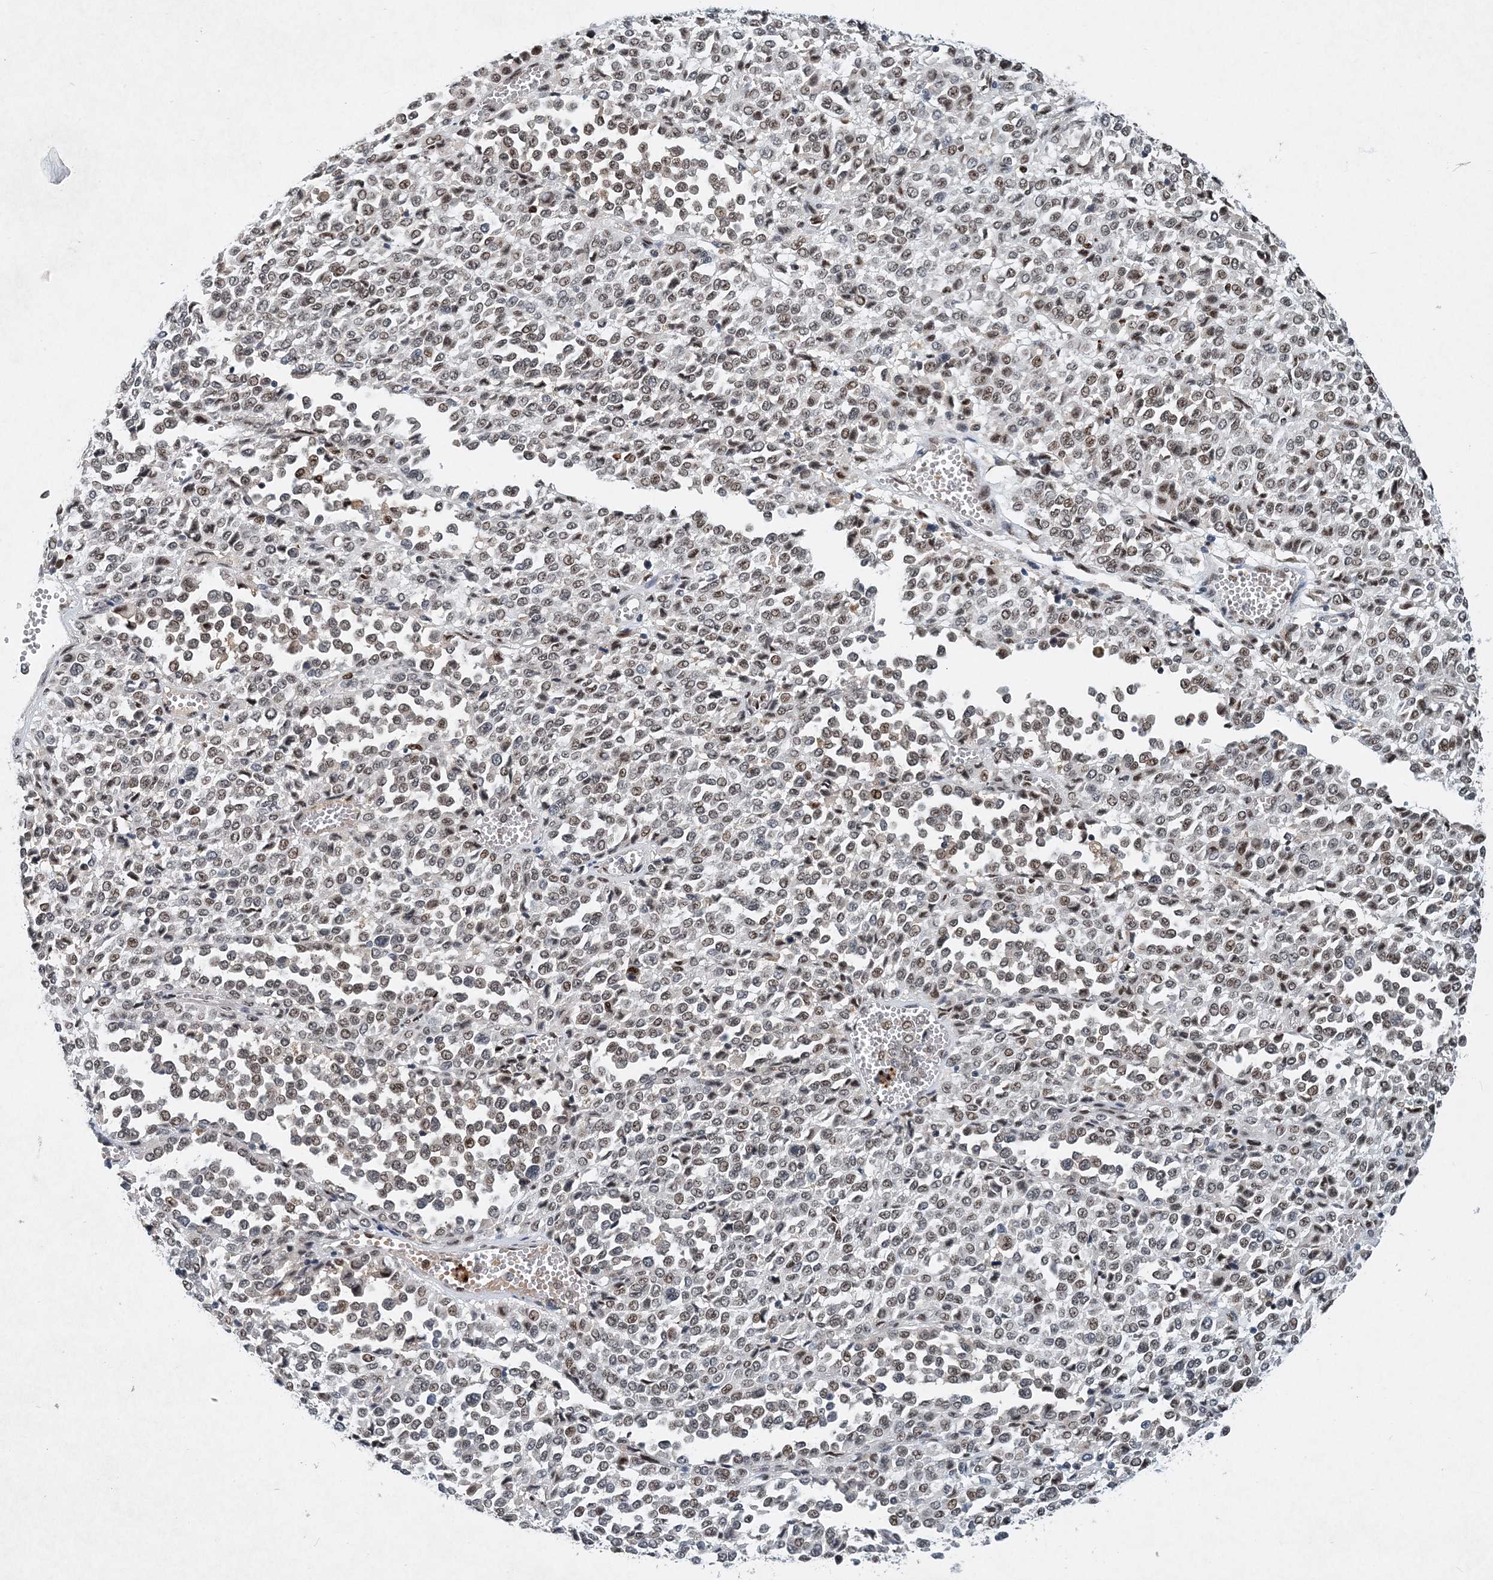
{"staining": {"intensity": "weak", "quantity": "<25%", "location": "nuclear"}, "tissue": "melanoma", "cell_type": "Tumor cells", "image_type": "cancer", "snomed": [{"axis": "morphology", "description": "Malignant melanoma, Metastatic site"}, {"axis": "topography", "description": "Pancreas"}], "caption": "The histopathology image displays no staining of tumor cells in malignant melanoma (metastatic site).", "gene": "KPNA4", "patient": {"sex": "female", "age": 30}}